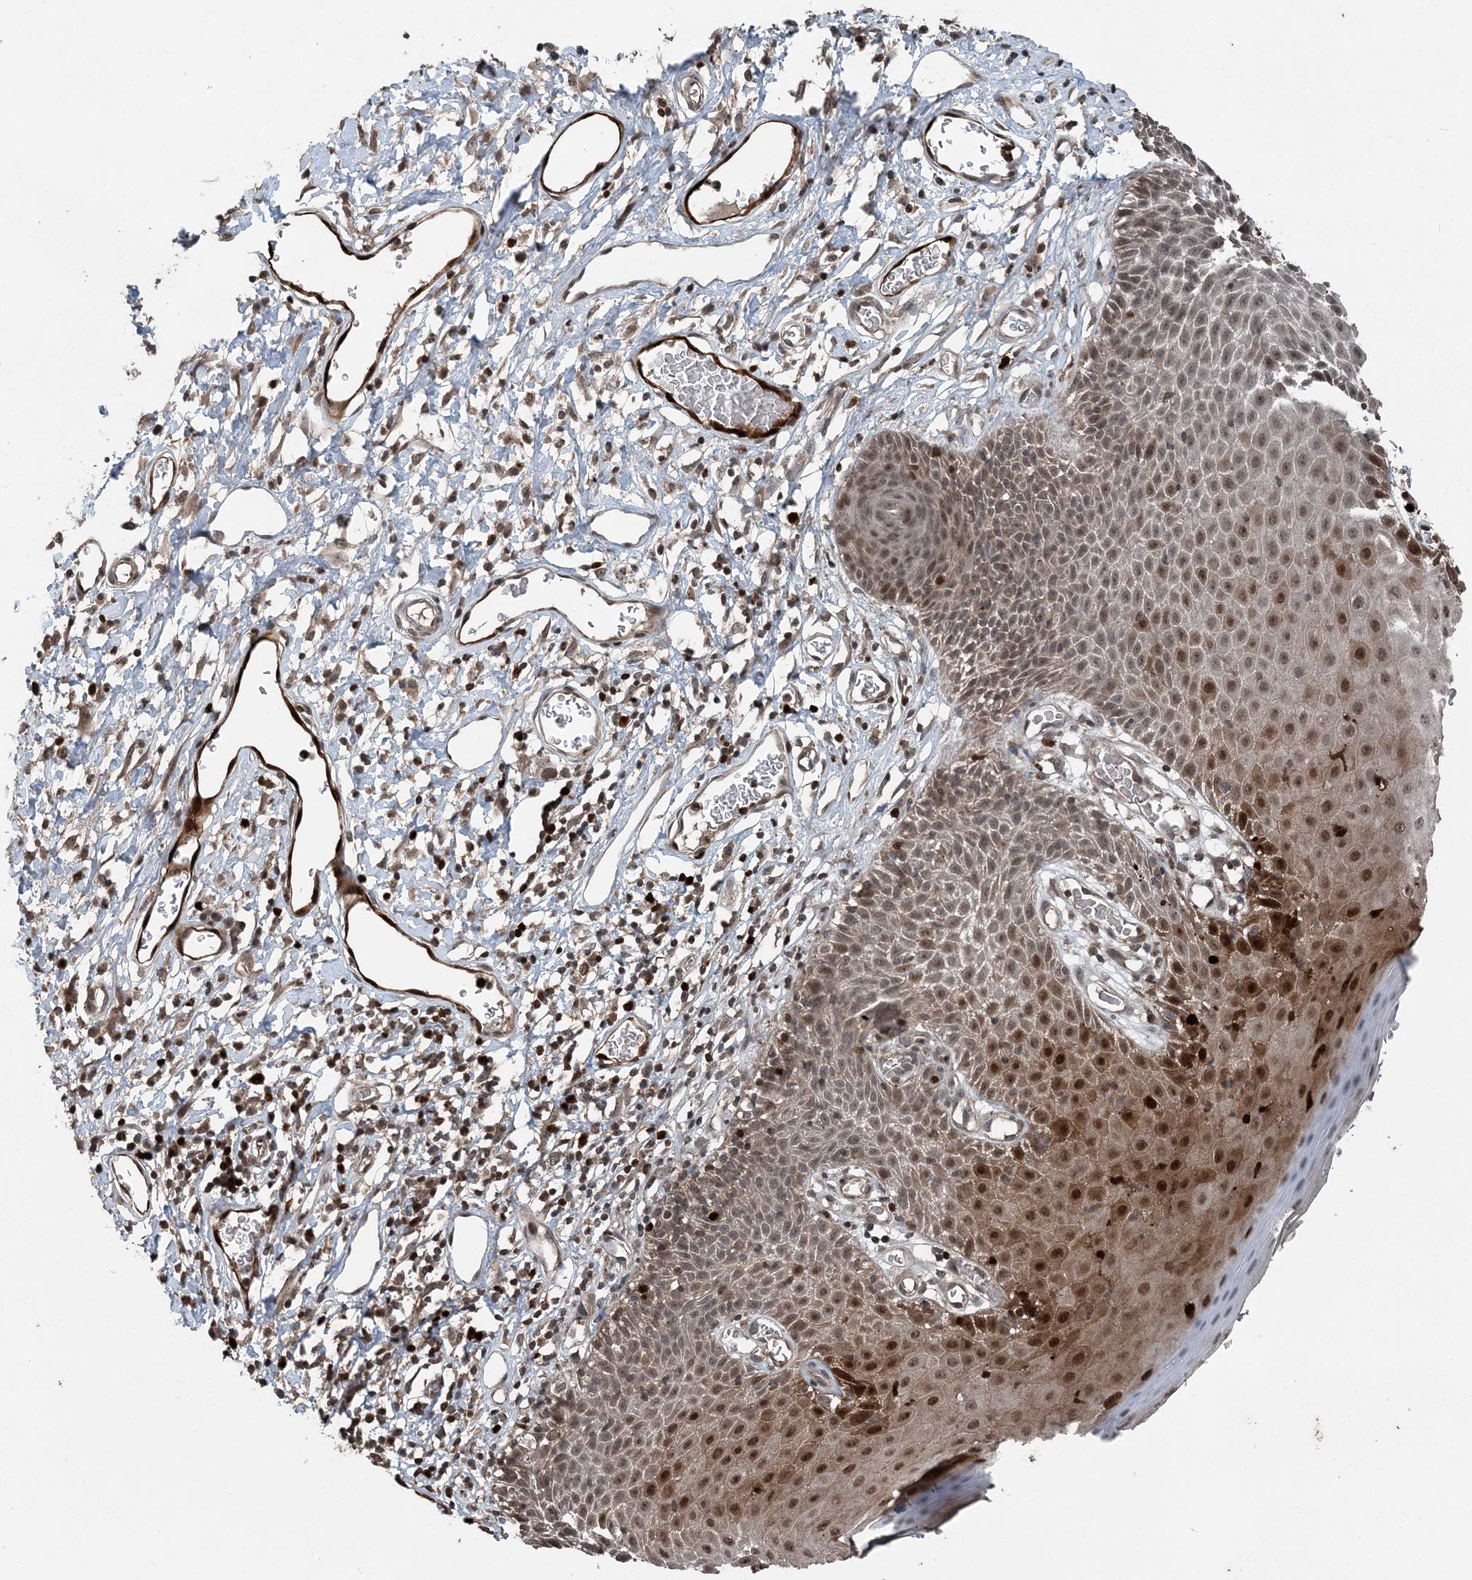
{"staining": {"intensity": "strong", "quantity": "25%-75%", "location": "cytoplasmic/membranous,nuclear"}, "tissue": "skin", "cell_type": "Epidermal cells", "image_type": "normal", "snomed": [{"axis": "morphology", "description": "Normal tissue, NOS"}, {"axis": "topography", "description": "Vulva"}], "caption": "This micrograph reveals unremarkable skin stained with IHC to label a protein in brown. The cytoplasmic/membranous,nuclear of epidermal cells show strong positivity for the protein. Nuclei are counter-stained blue.", "gene": "CFL1", "patient": {"sex": "female", "age": 68}}